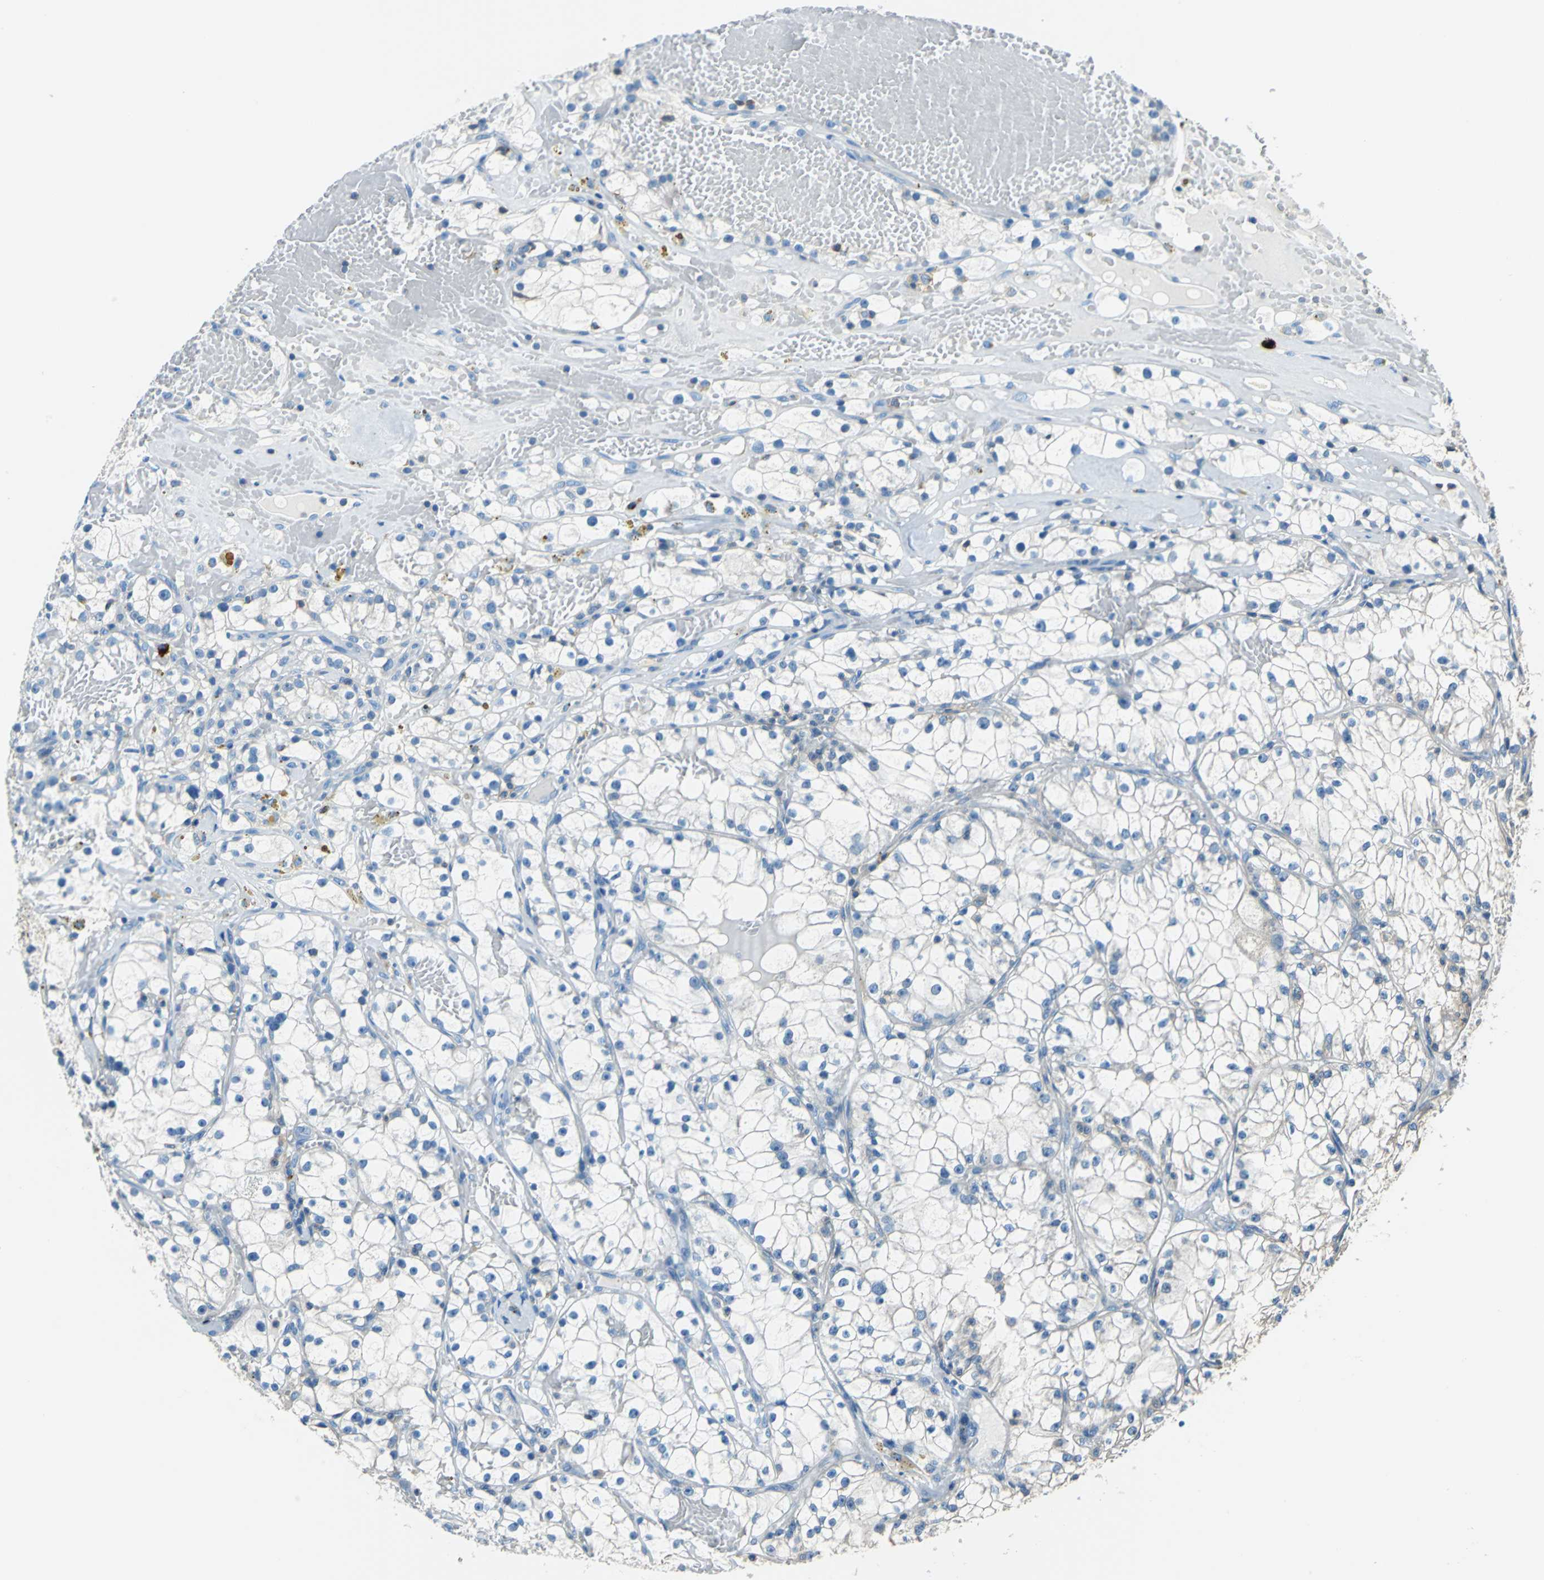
{"staining": {"intensity": "negative", "quantity": "none", "location": "none"}, "tissue": "renal cancer", "cell_type": "Tumor cells", "image_type": "cancer", "snomed": [{"axis": "morphology", "description": "Adenocarcinoma, NOS"}, {"axis": "topography", "description": "Kidney"}], "caption": "Photomicrograph shows no protein staining in tumor cells of renal cancer (adenocarcinoma) tissue.", "gene": "CPA3", "patient": {"sex": "male", "age": 56}}